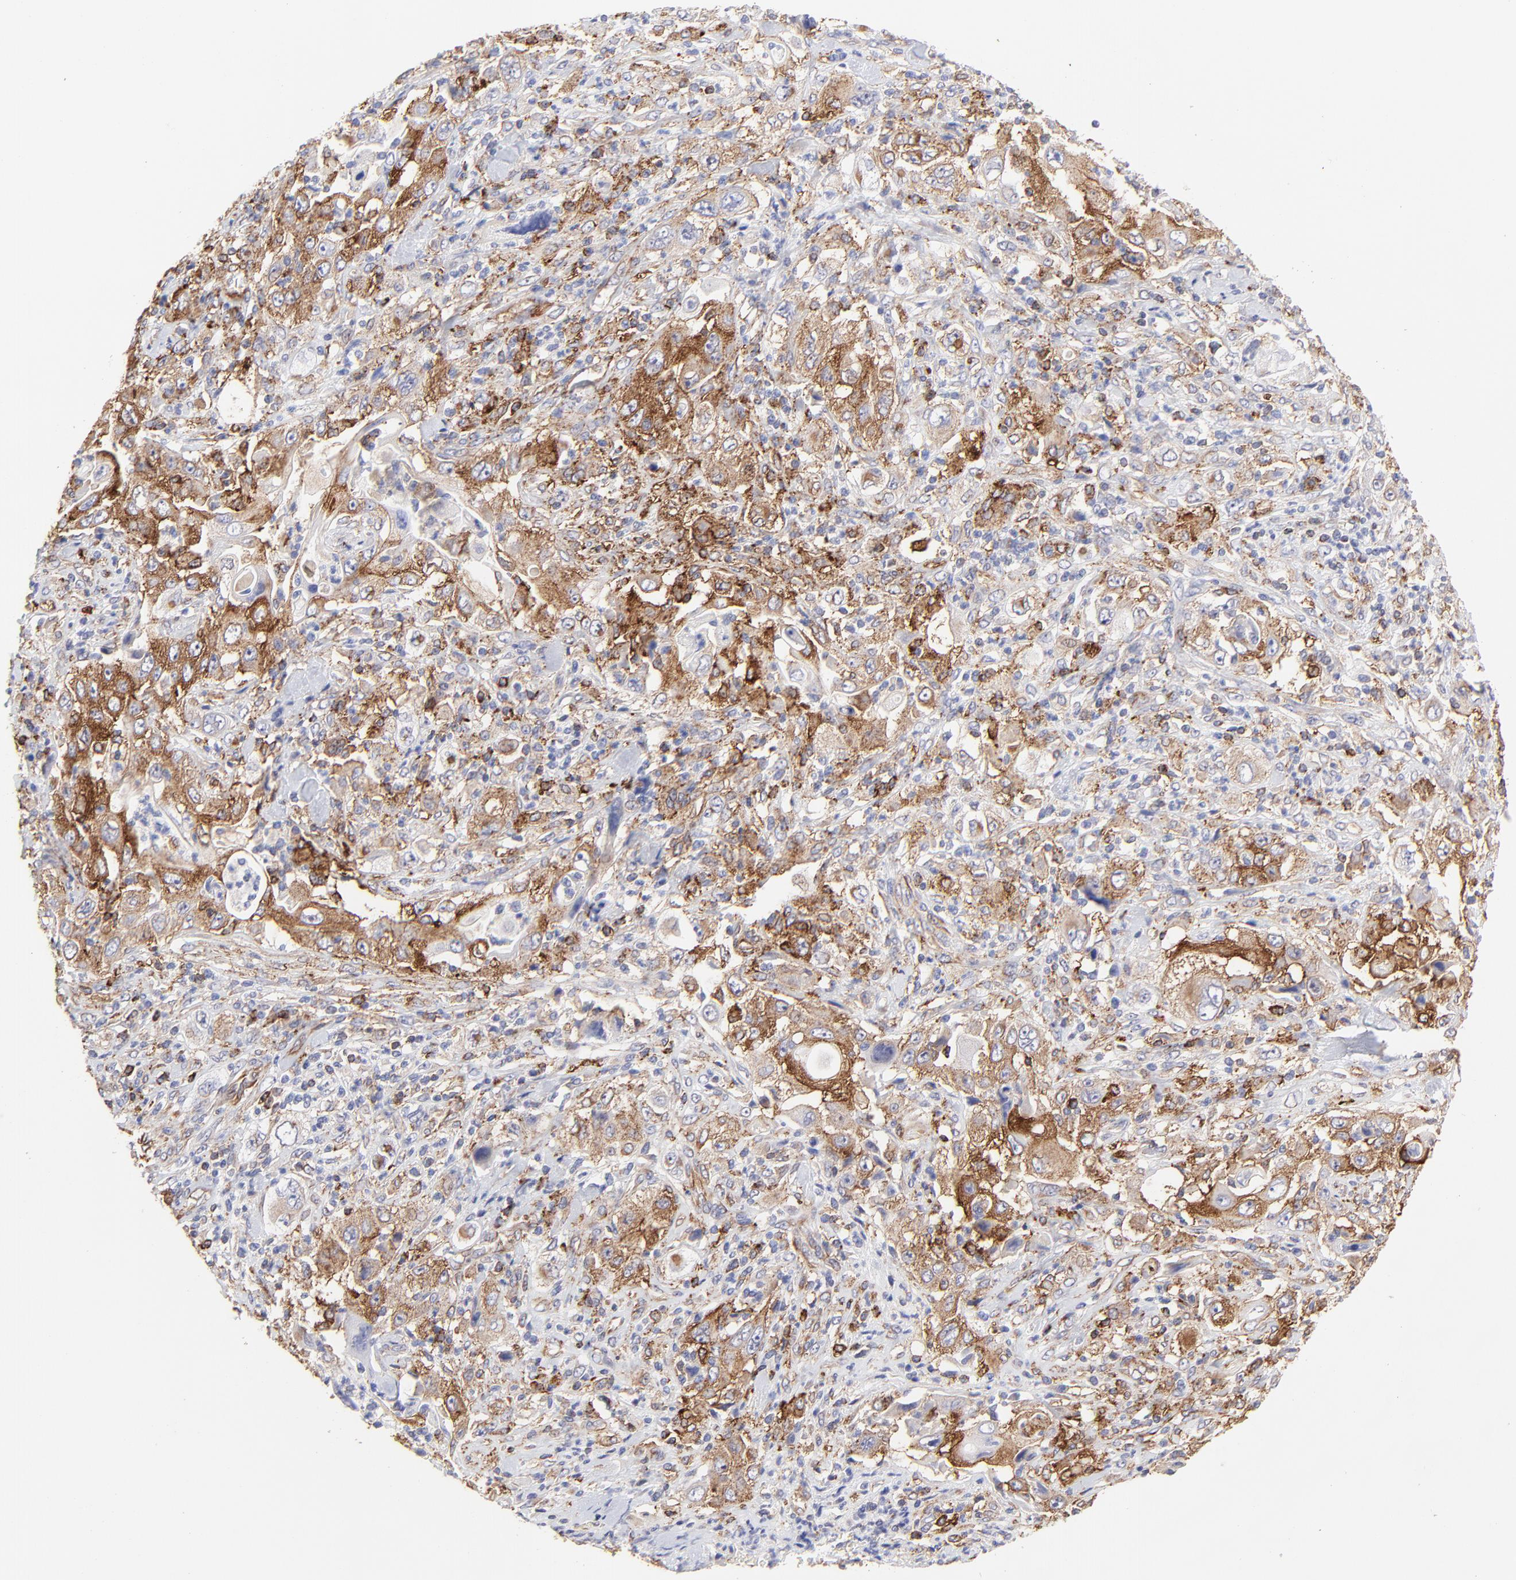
{"staining": {"intensity": "strong", "quantity": ">75%", "location": "cytoplasmic/membranous"}, "tissue": "pancreatic cancer", "cell_type": "Tumor cells", "image_type": "cancer", "snomed": [{"axis": "morphology", "description": "Adenocarcinoma, NOS"}, {"axis": "topography", "description": "Pancreas"}], "caption": "IHC of human adenocarcinoma (pancreatic) displays high levels of strong cytoplasmic/membranous positivity in approximately >75% of tumor cells.", "gene": "COX8C", "patient": {"sex": "male", "age": 70}}